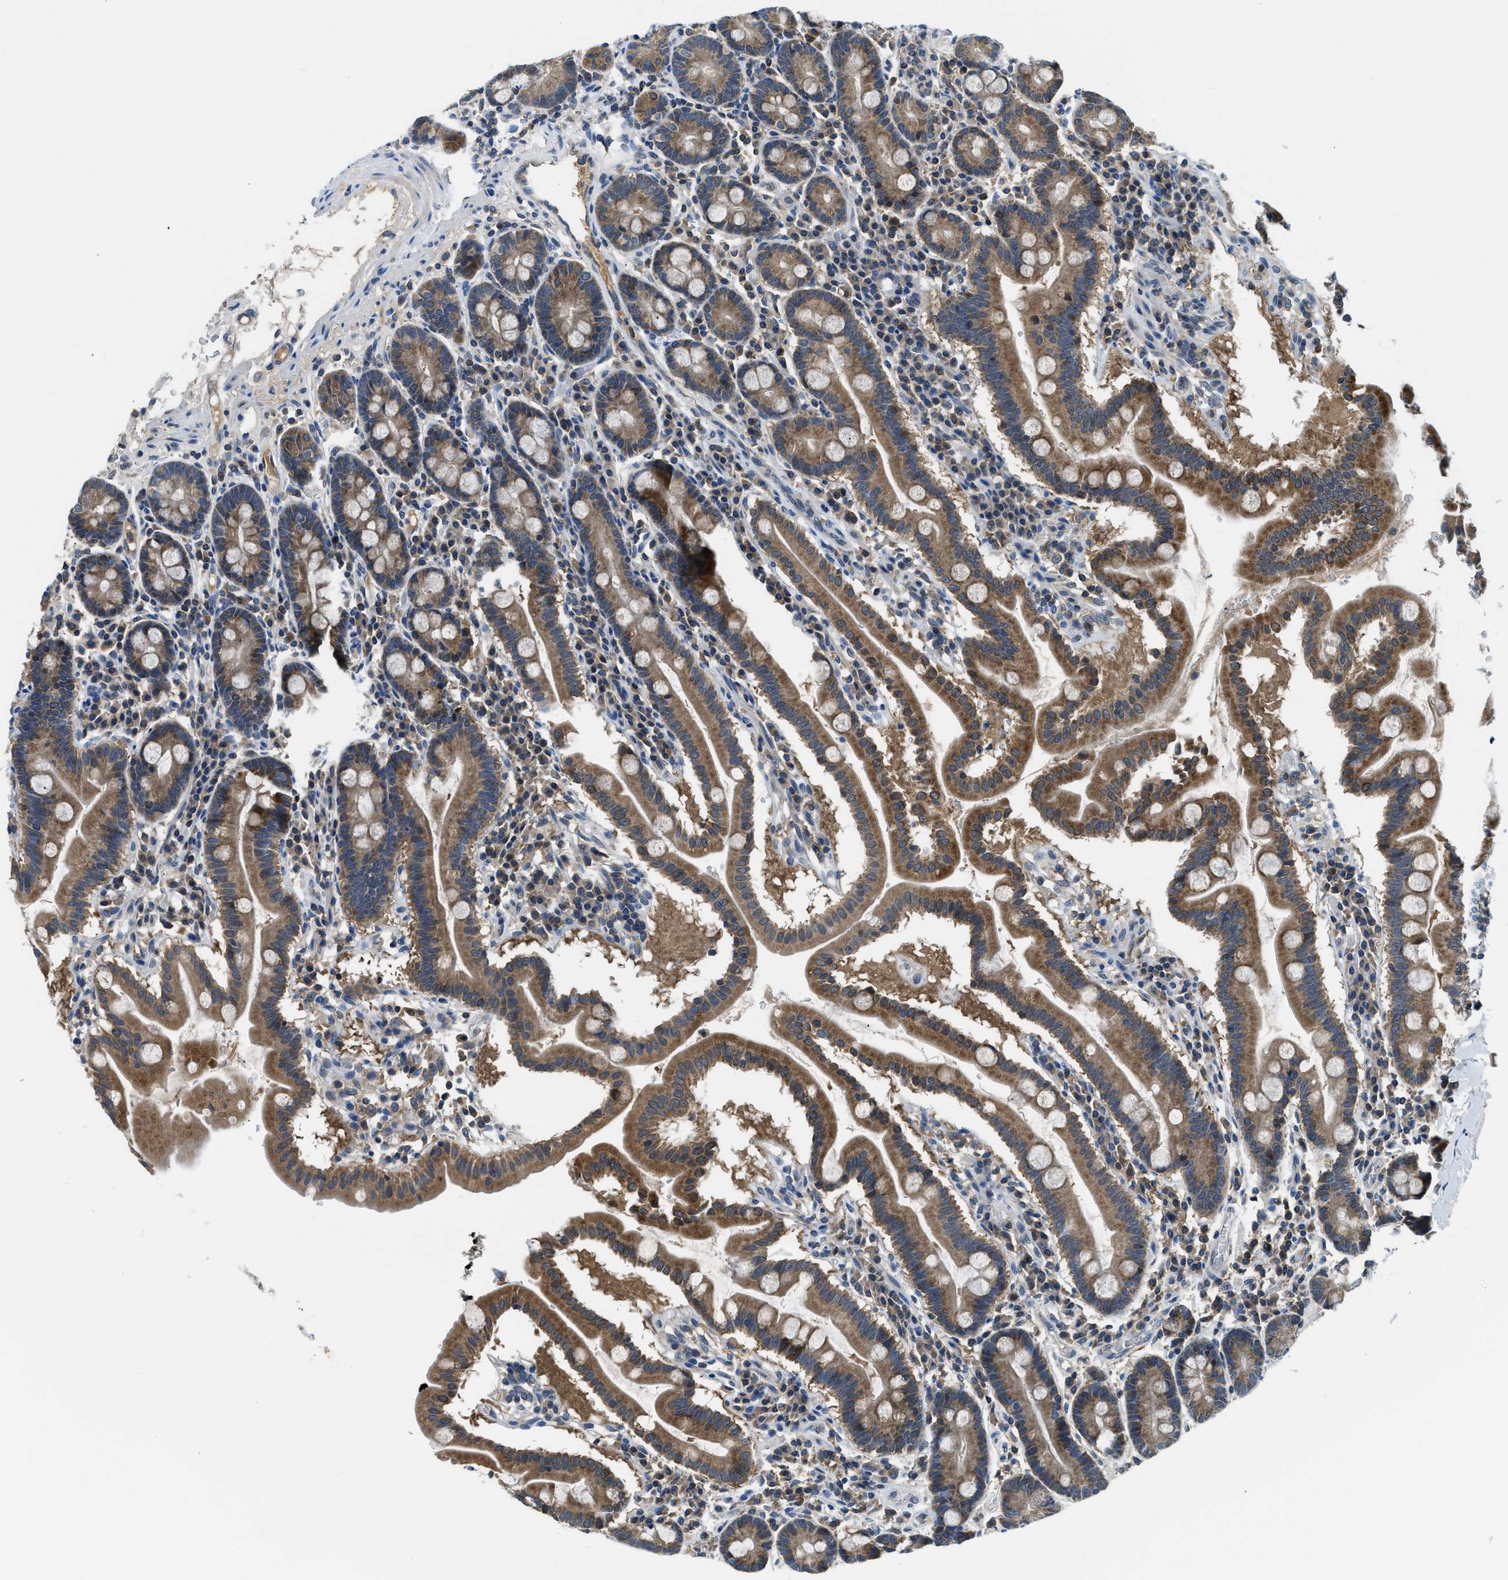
{"staining": {"intensity": "moderate", "quantity": ">75%", "location": "cytoplasmic/membranous"}, "tissue": "duodenum", "cell_type": "Glandular cells", "image_type": "normal", "snomed": [{"axis": "morphology", "description": "Normal tissue, NOS"}, {"axis": "topography", "description": "Duodenum"}], "caption": "Brown immunohistochemical staining in unremarkable duodenum shows moderate cytoplasmic/membranous positivity in approximately >75% of glandular cells. (Brightfield microscopy of DAB IHC at high magnification).", "gene": "PAFAH2", "patient": {"sex": "male", "age": 50}}